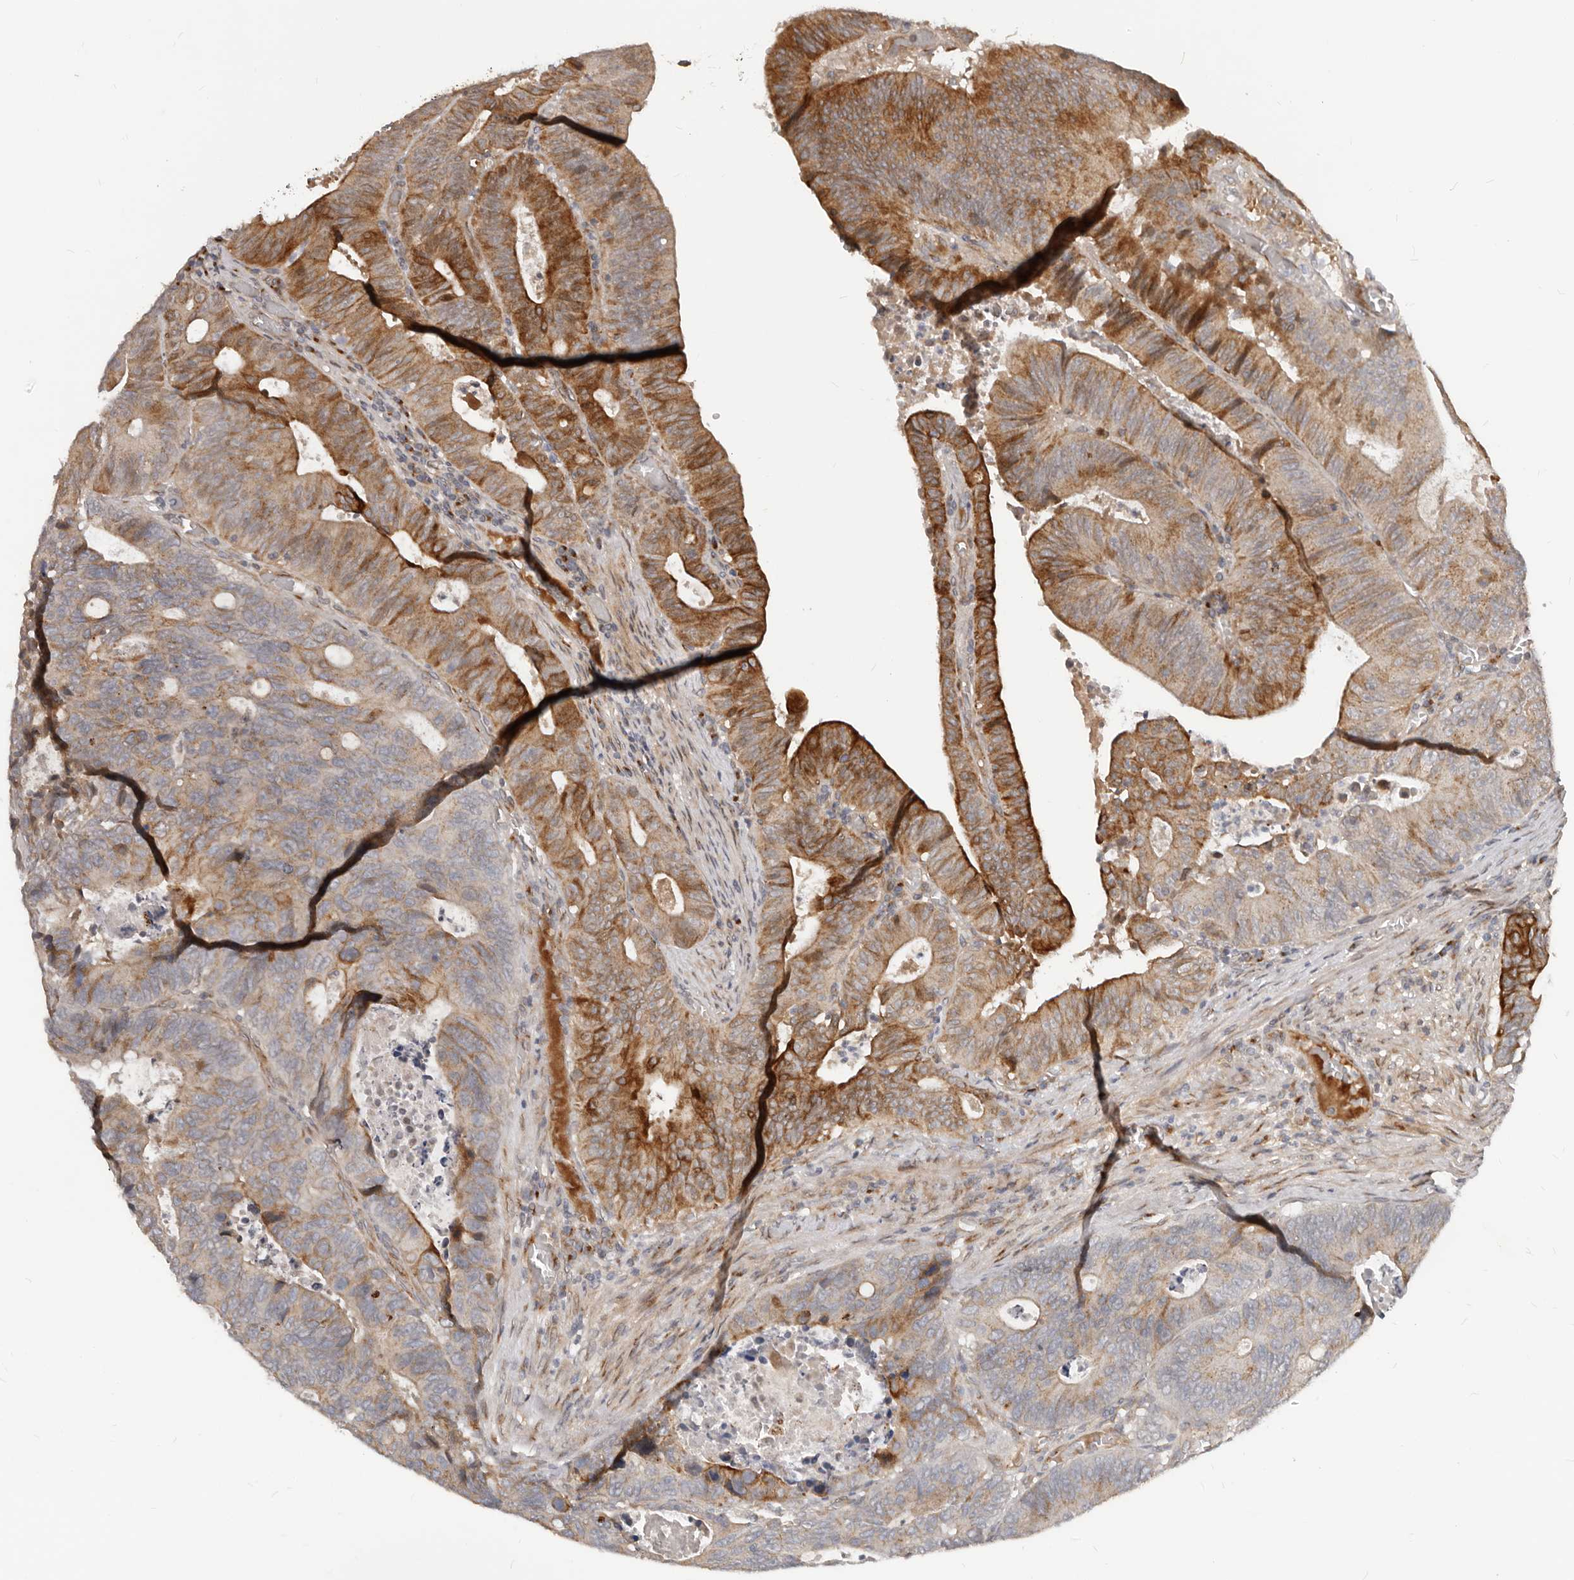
{"staining": {"intensity": "strong", "quantity": "25%-75%", "location": "cytoplasmic/membranous"}, "tissue": "colorectal cancer", "cell_type": "Tumor cells", "image_type": "cancer", "snomed": [{"axis": "morphology", "description": "Adenocarcinoma, NOS"}, {"axis": "topography", "description": "Colon"}], "caption": "Human adenocarcinoma (colorectal) stained with a brown dye demonstrates strong cytoplasmic/membranous positive expression in approximately 25%-75% of tumor cells.", "gene": "NPY4R", "patient": {"sex": "male", "age": 87}}